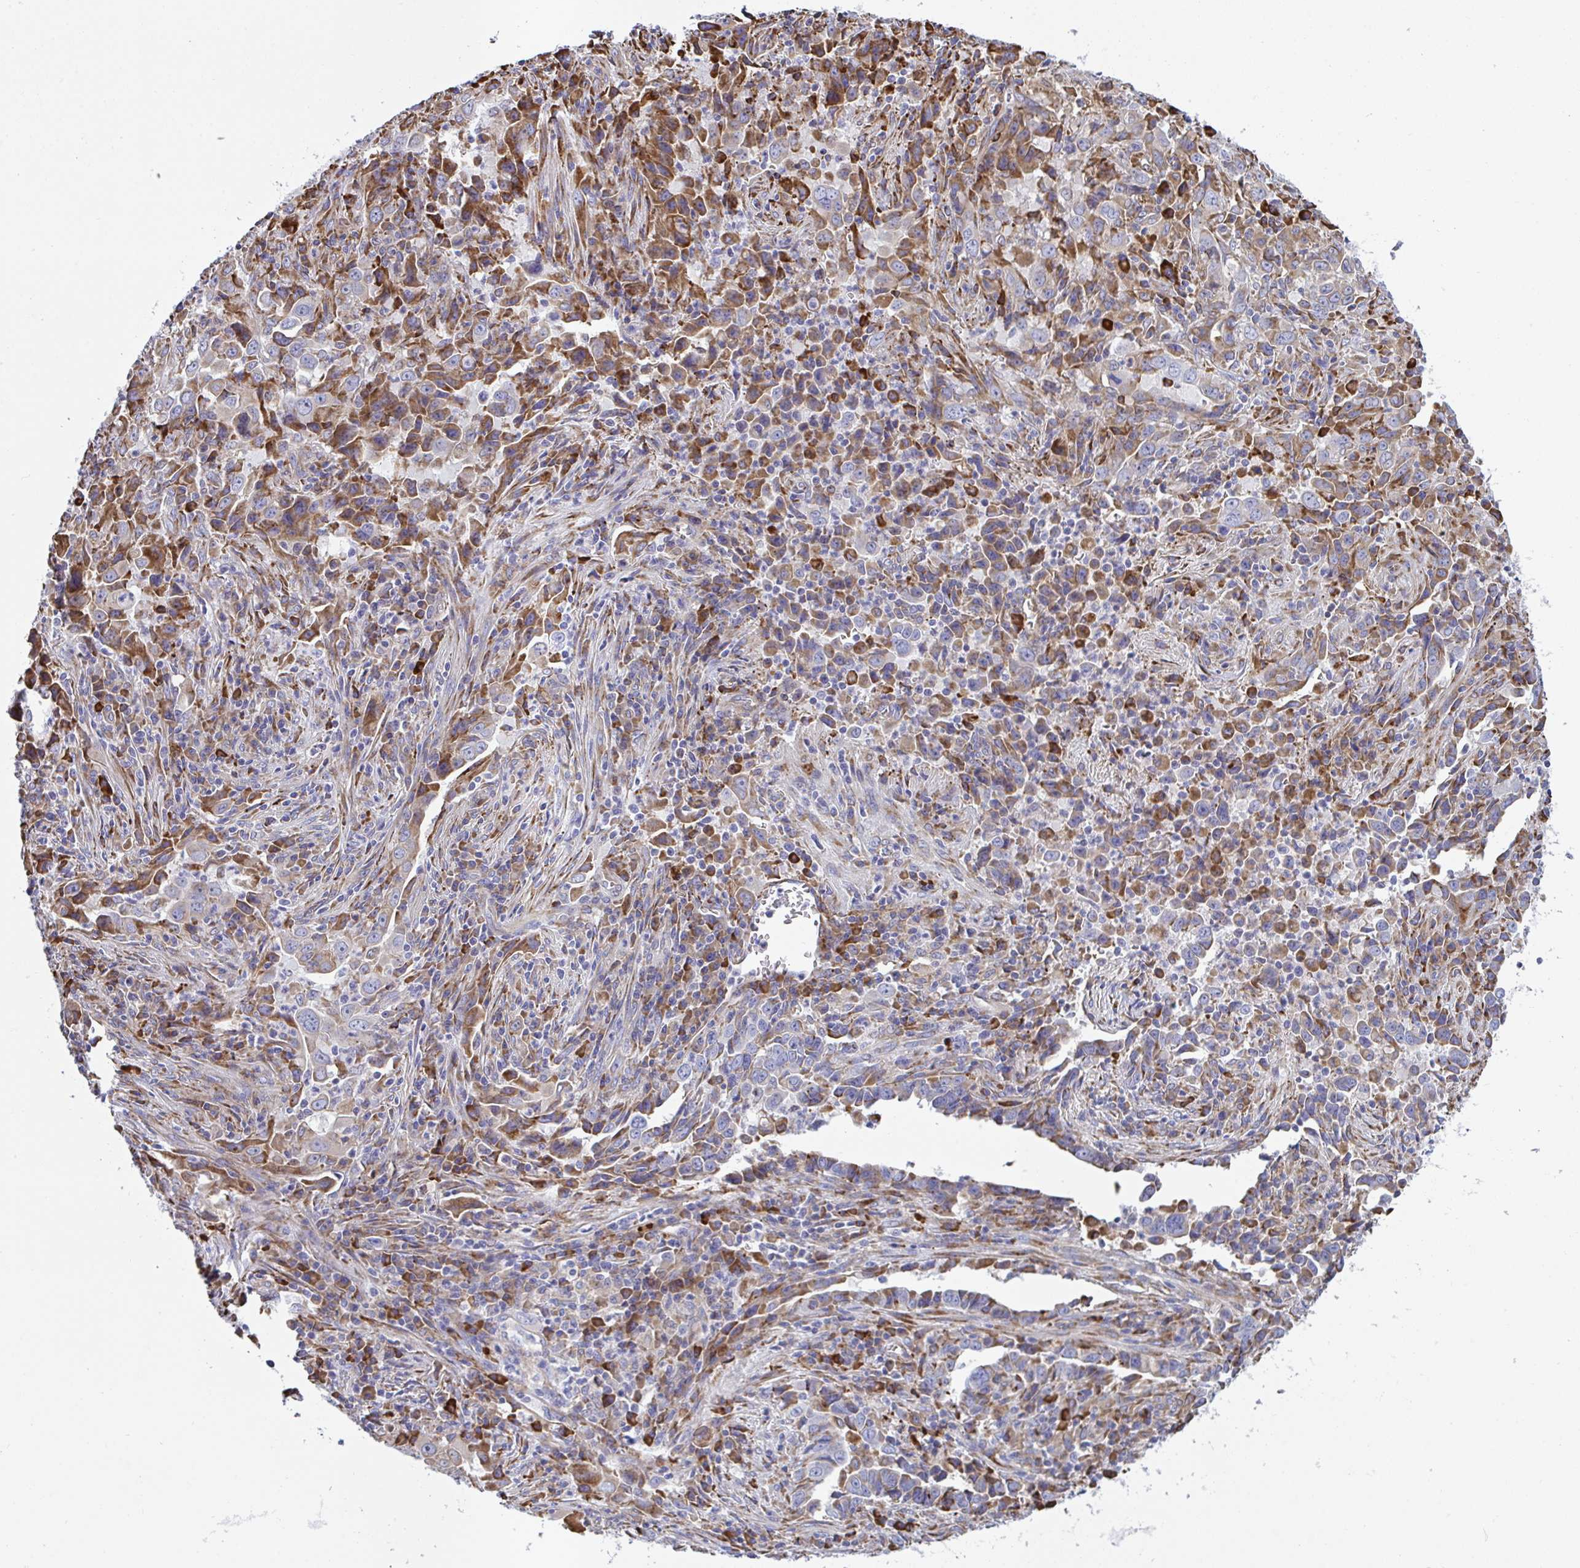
{"staining": {"intensity": "moderate", "quantity": "25%-75%", "location": "cytoplasmic/membranous"}, "tissue": "lung cancer", "cell_type": "Tumor cells", "image_type": "cancer", "snomed": [{"axis": "morphology", "description": "Adenocarcinoma, NOS"}, {"axis": "topography", "description": "Lung"}], "caption": "Brown immunohistochemical staining in lung cancer shows moderate cytoplasmic/membranous positivity in approximately 25%-75% of tumor cells.", "gene": "PEAK3", "patient": {"sex": "male", "age": 67}}